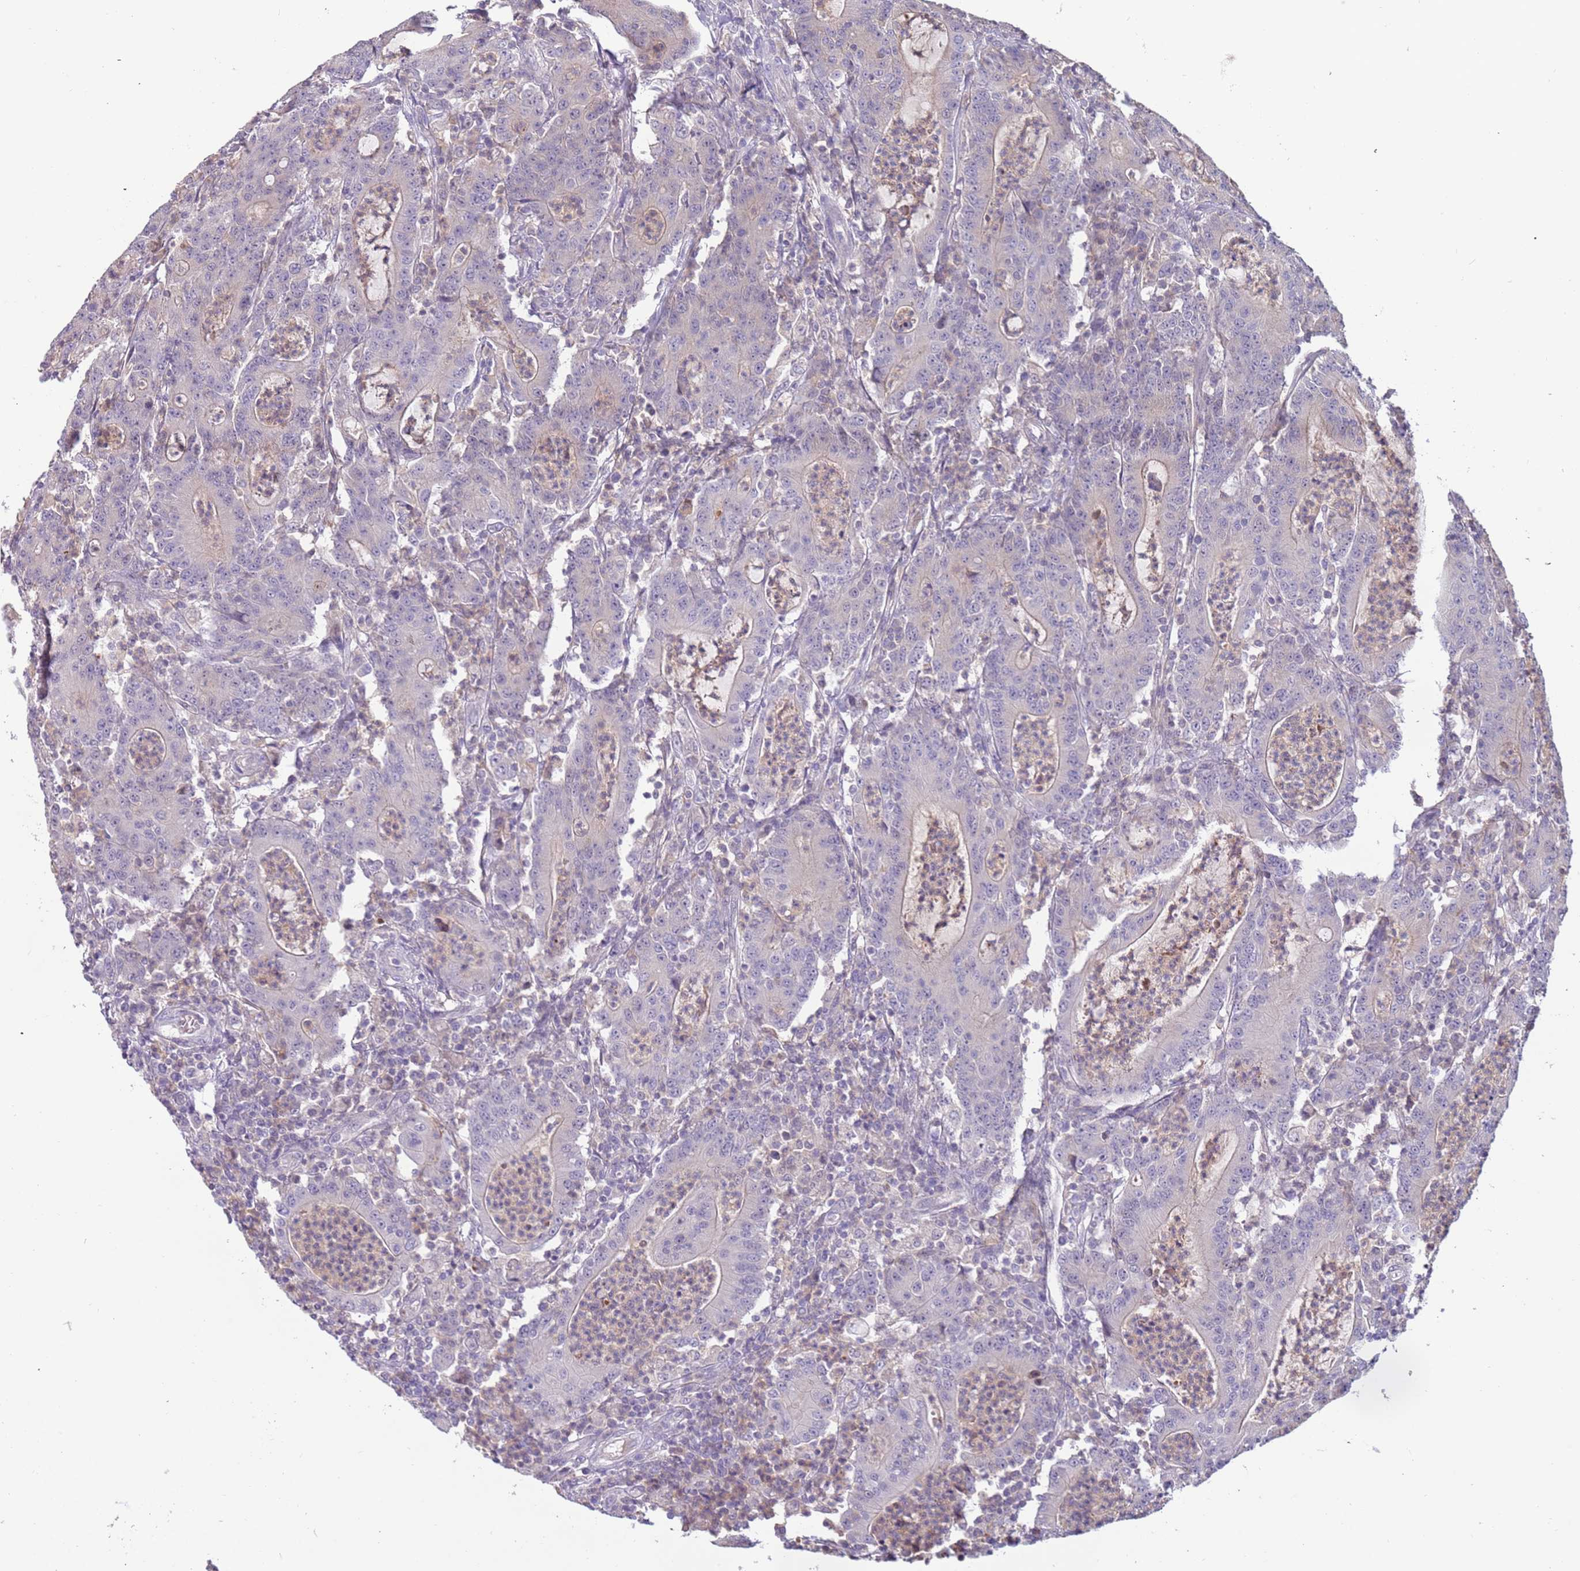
{"staining": {"intensity": "moderate", "quantity": "<25%", "location": "cytoplasmic/membranous"}, "tissue": "colorectal cancer", "cell_type": "Tumor cells", "image_type": "cancer", "snomed": [{"axis": "morphology", "description": "Adenocarcinoma, NOS"}, {"axis": "topography", "description": "Colon"}], "caption": "Protein expression by immunohistochemistry shows moderate cytoplasmic/membranous expression in approximately <25% of tumor cells in colorectal cancer. (DAB (3,3'-diaminobenzidine) = brown stain, brightfield microscopy at high magnification).", "gene": "ARHGAP5", "patient": {"sex": "male", "age": 83}}